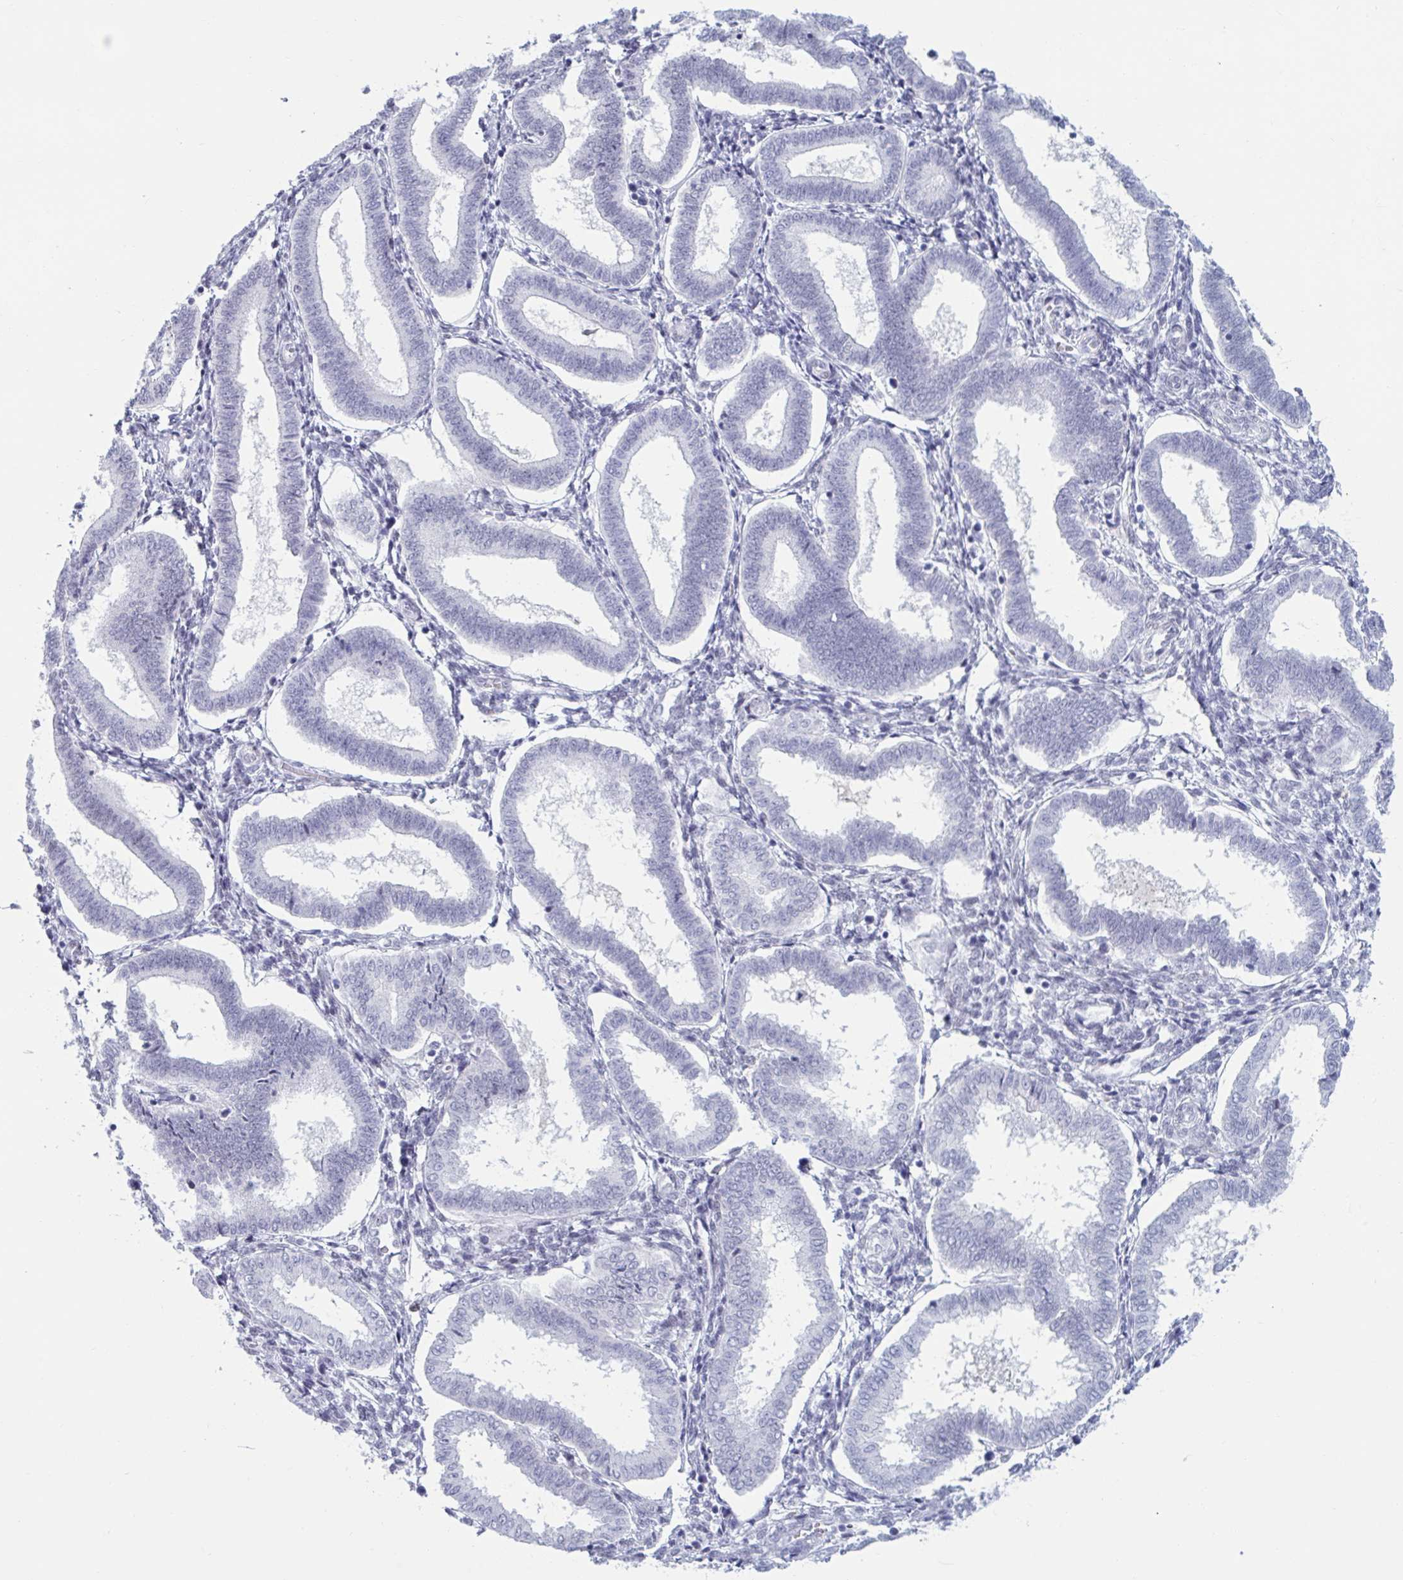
{"staining": {"intensity": "negative", "quantity": "none", "location": "none"}, "tissue": "endometrium", "cell_type": "Cells in endometrial stroma", "image_type": "normal", "snomed": [{"axis": "morphology", "description": "Normal tissue, NOS"}, {"axis": "topography", "description": "Endometrium"}], "caption": "Endometrium stained for a protein using IHC exhibits no staining cells in endometrial stroma.", "gene": "MSMB", "patient": {"sex": "female", "age": 24}}